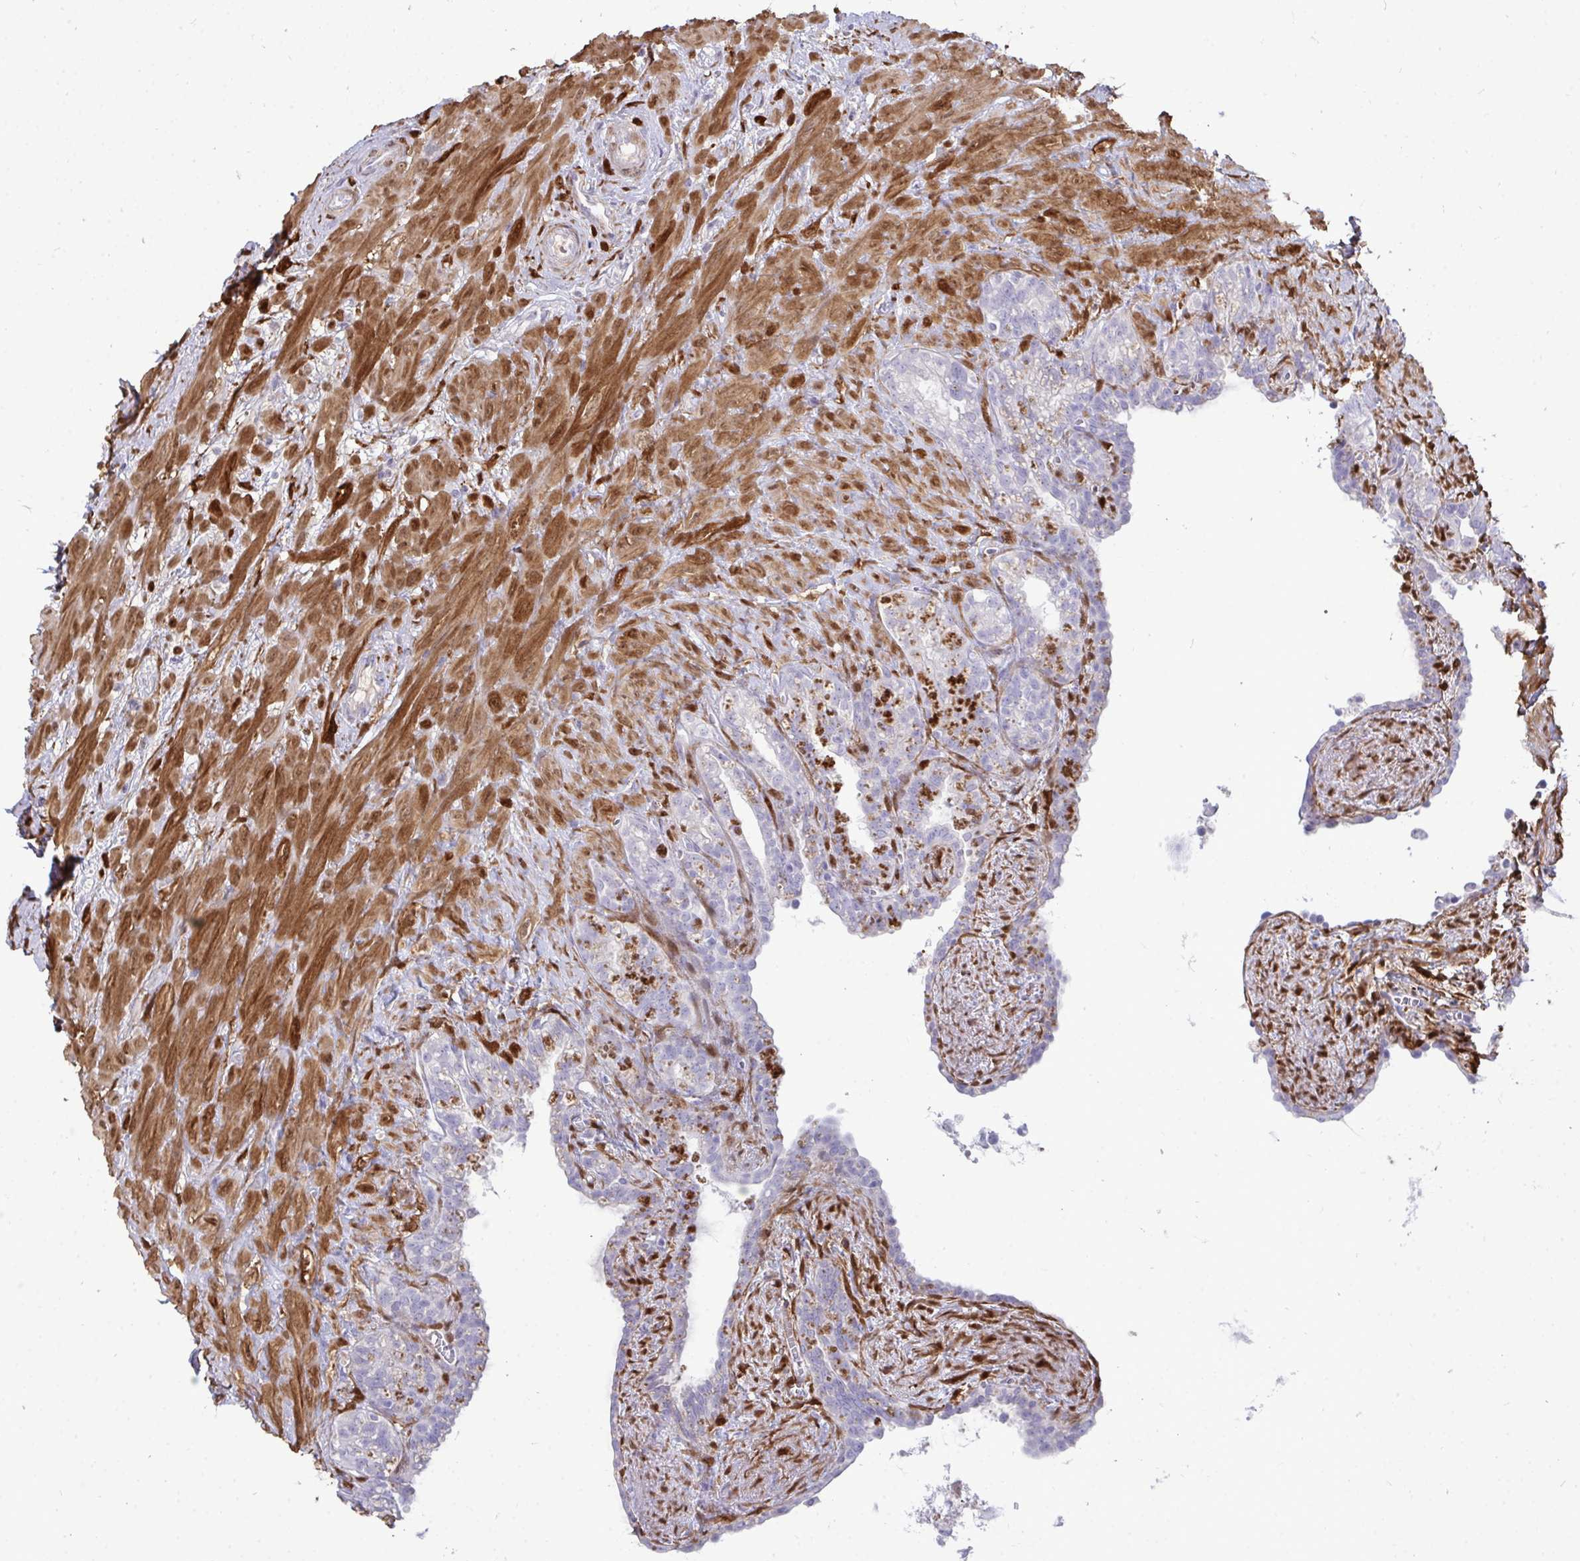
{"staining": {"intensity": "negative", "quantity": "none", "location": "none"}, "tissue": "seminal vesicle", "cell_type": "Glandular cells", "image_type": "normal", "snomed": [{"axis": "morphology", "description": "Normal tissue, NOS"}, {"axis": "topography", "description": "Seminal veicle"}], "caption": "The photomicrograph reveals no significant positivity in glandular cells of seminal vesicle.", "gene": "HSPB6", "patient": {"sex": "male", "age": 76}}